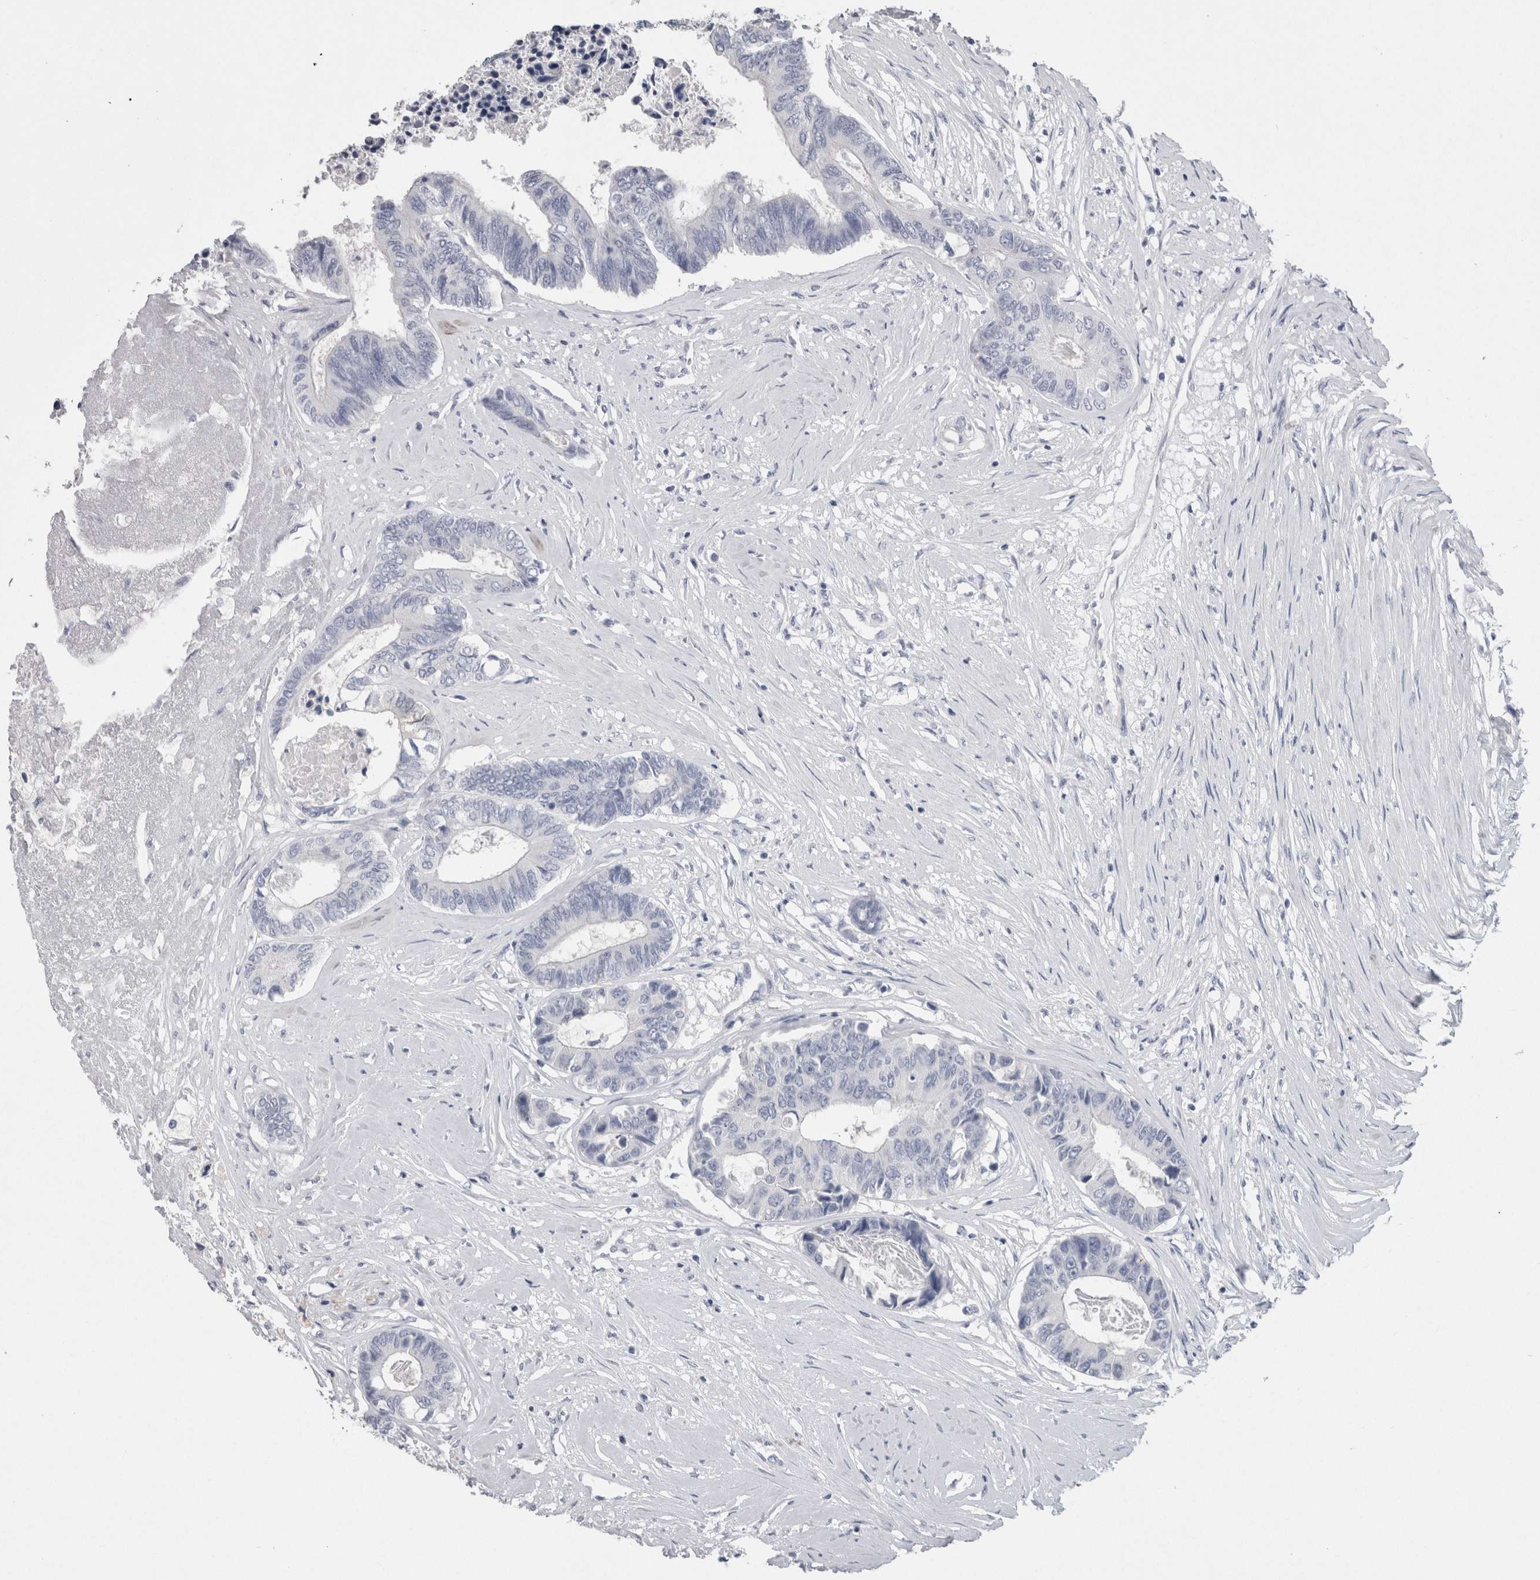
{"staining": {"intensity": "negative", "quantity": "none", "location": "none"}, "tissue": "colorectal cancer", "cell_type": "Tumor cells", "image_type": "cancer", "snomed": [{"axis": "morphology", "description": "Adenocarcinoma, NOS"}, {"axis": "topography", "description": "Rectum"}], "caption": "Immunohistochemistry (IHC) of colorectal adenocarcinoma reveals no positivity in tumor cells.", "gene": "CA8", "patient": {"sex": "male", "age": 63}}